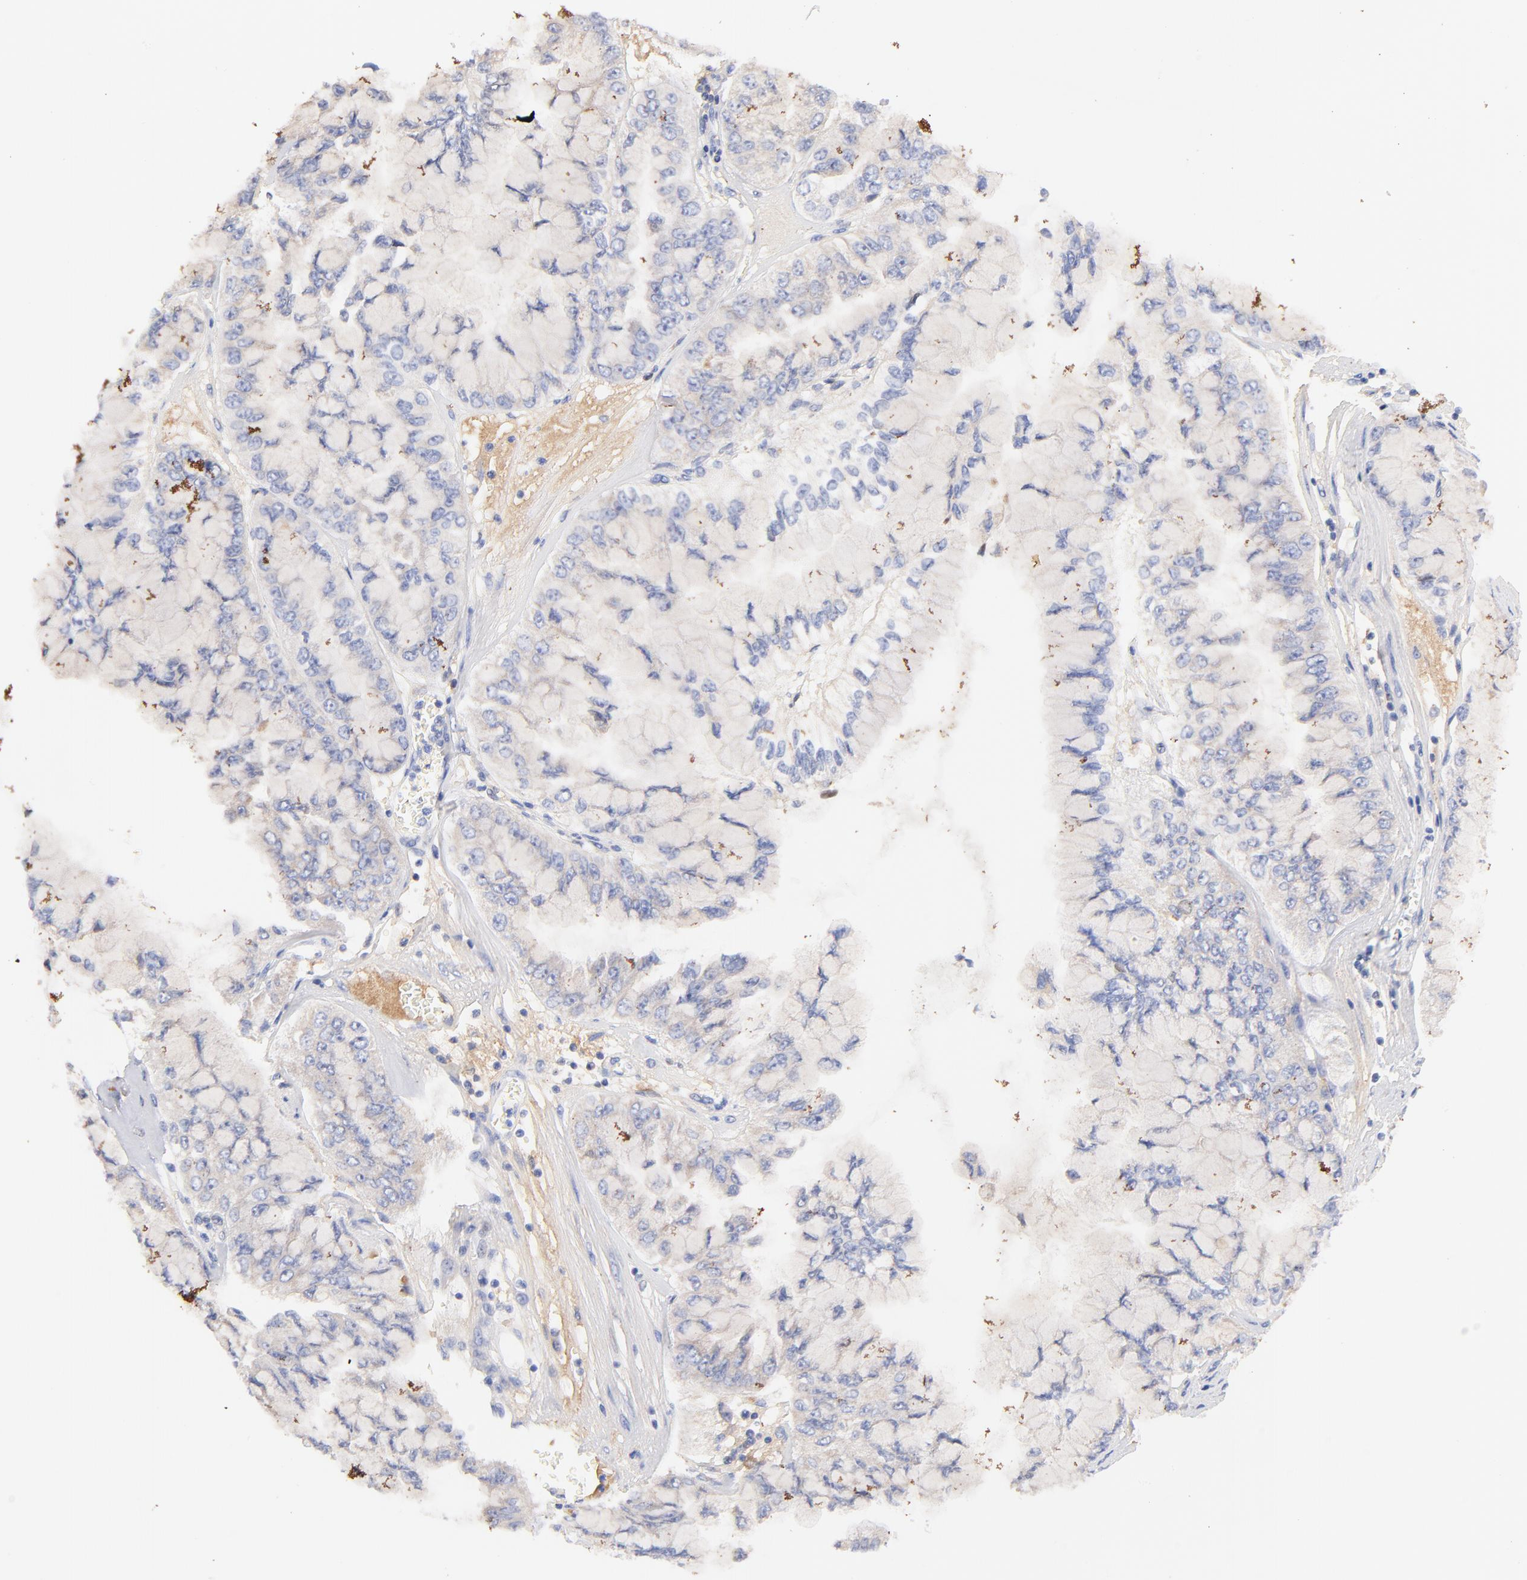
{"staining": {"intensity": "weak", "quantity": ">75%", "location": "cytoplasmic/membranous"}, "tissue": "liver cancer", "cell_type": "Tumor cells", "image_type": "cancer", "snomed": [{"axis": "morphology", "description": "Cholangiocarcinoma"}, {"axis": "topography", "description": "Liver"}], "caption": "Human liver cancer stained for a protein (brown) displays weak cytoplasmic/membranous positive staining in about >75% of tumor cells.", "gene": "IGLV7-43", "patient": {"sex": "female", "age": 79}}